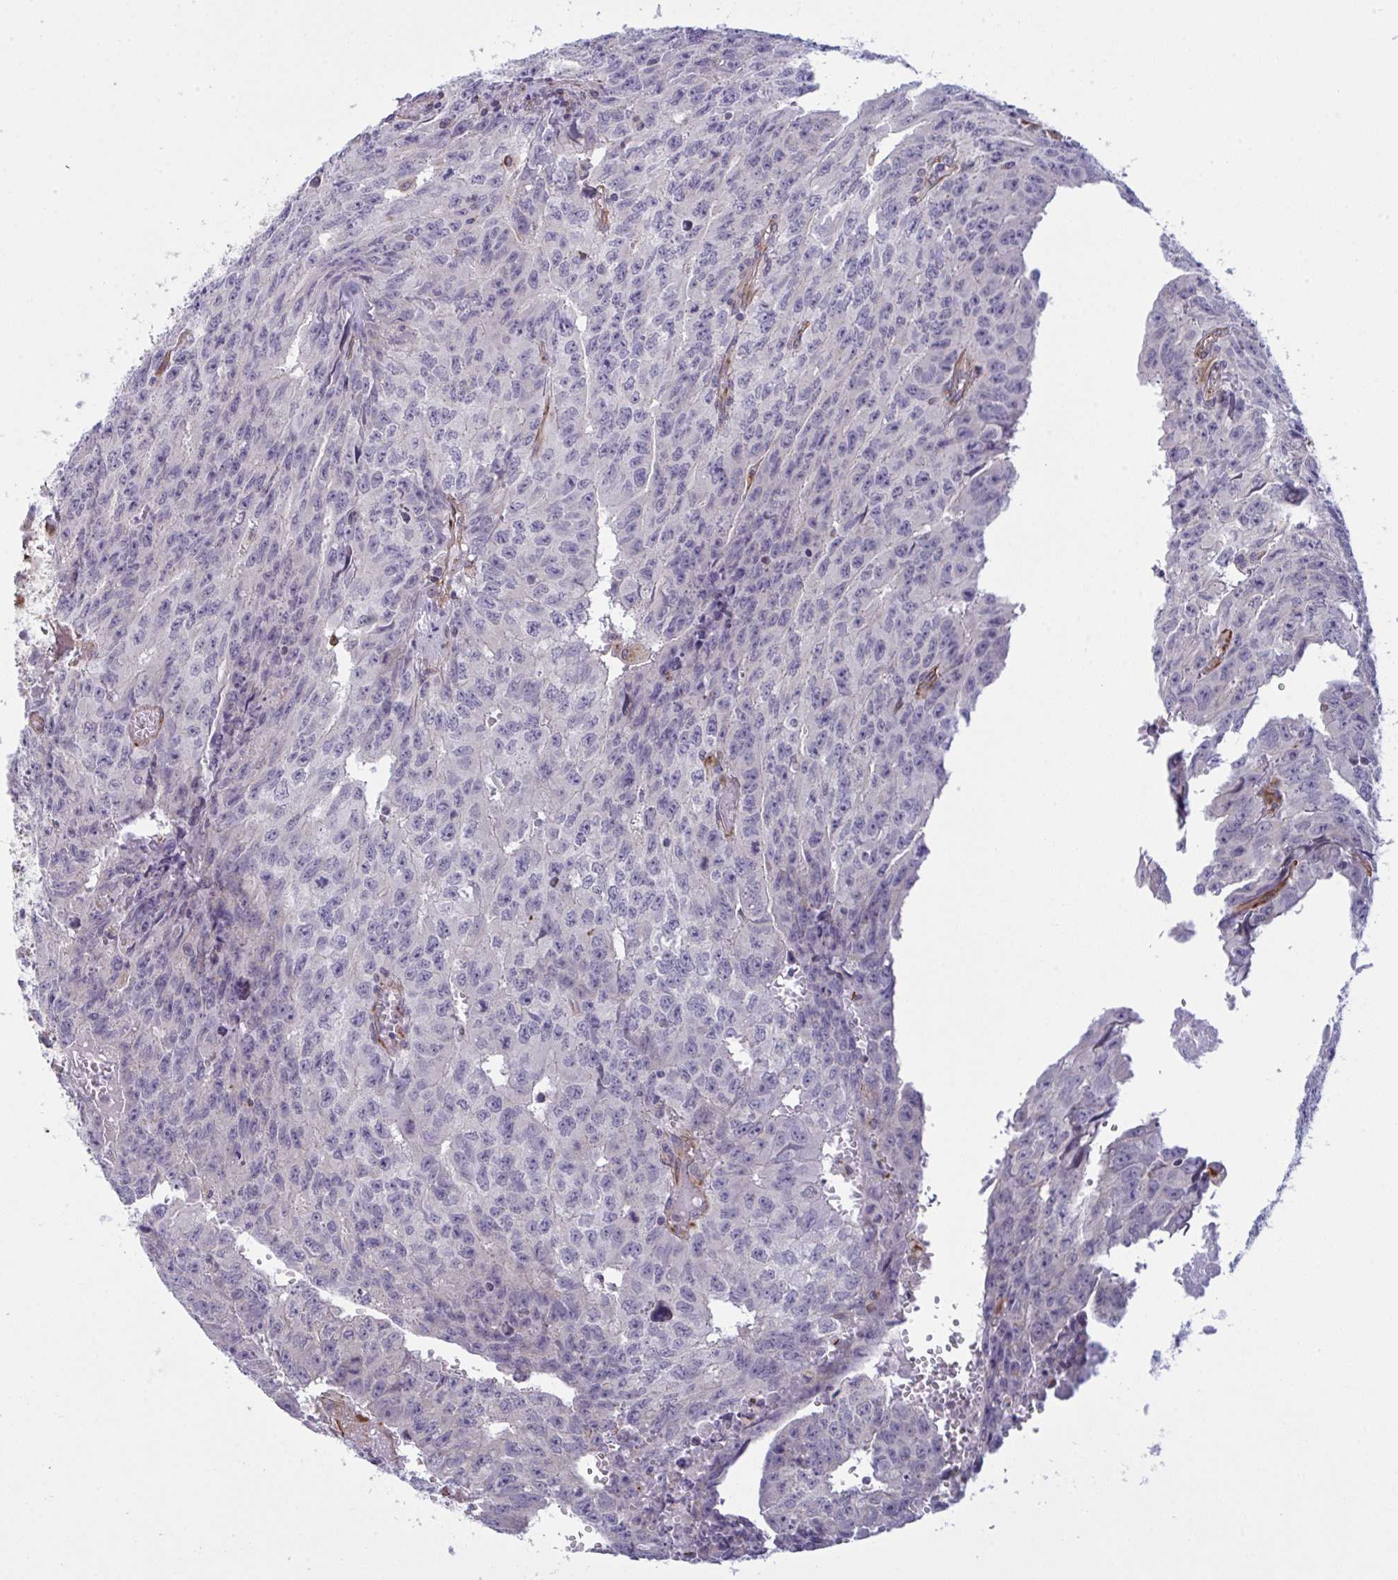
{"staining": {"intensity": "negative", "quantity": "none", "location": "none"}, "tissue": "testis cancer", "cell_type": "Tumor cells", "image_type": "cancer", "snomed": [{"axis": "morphology", "description": "Carcinoma, Embryonal, NOS"}, {"axis": "morphology", "description": "Teratoma, malignant, NOS"}, {"axis": "topography", "description": "Testis"}], "caption": "Immunohistochemistry (IHC) image of human testis cancer stained for a protein (brown), which demonstrates no positivity in tumor cells.", "gene": "DCBLD1", "patient": {"sex": "male", "age": 24}}